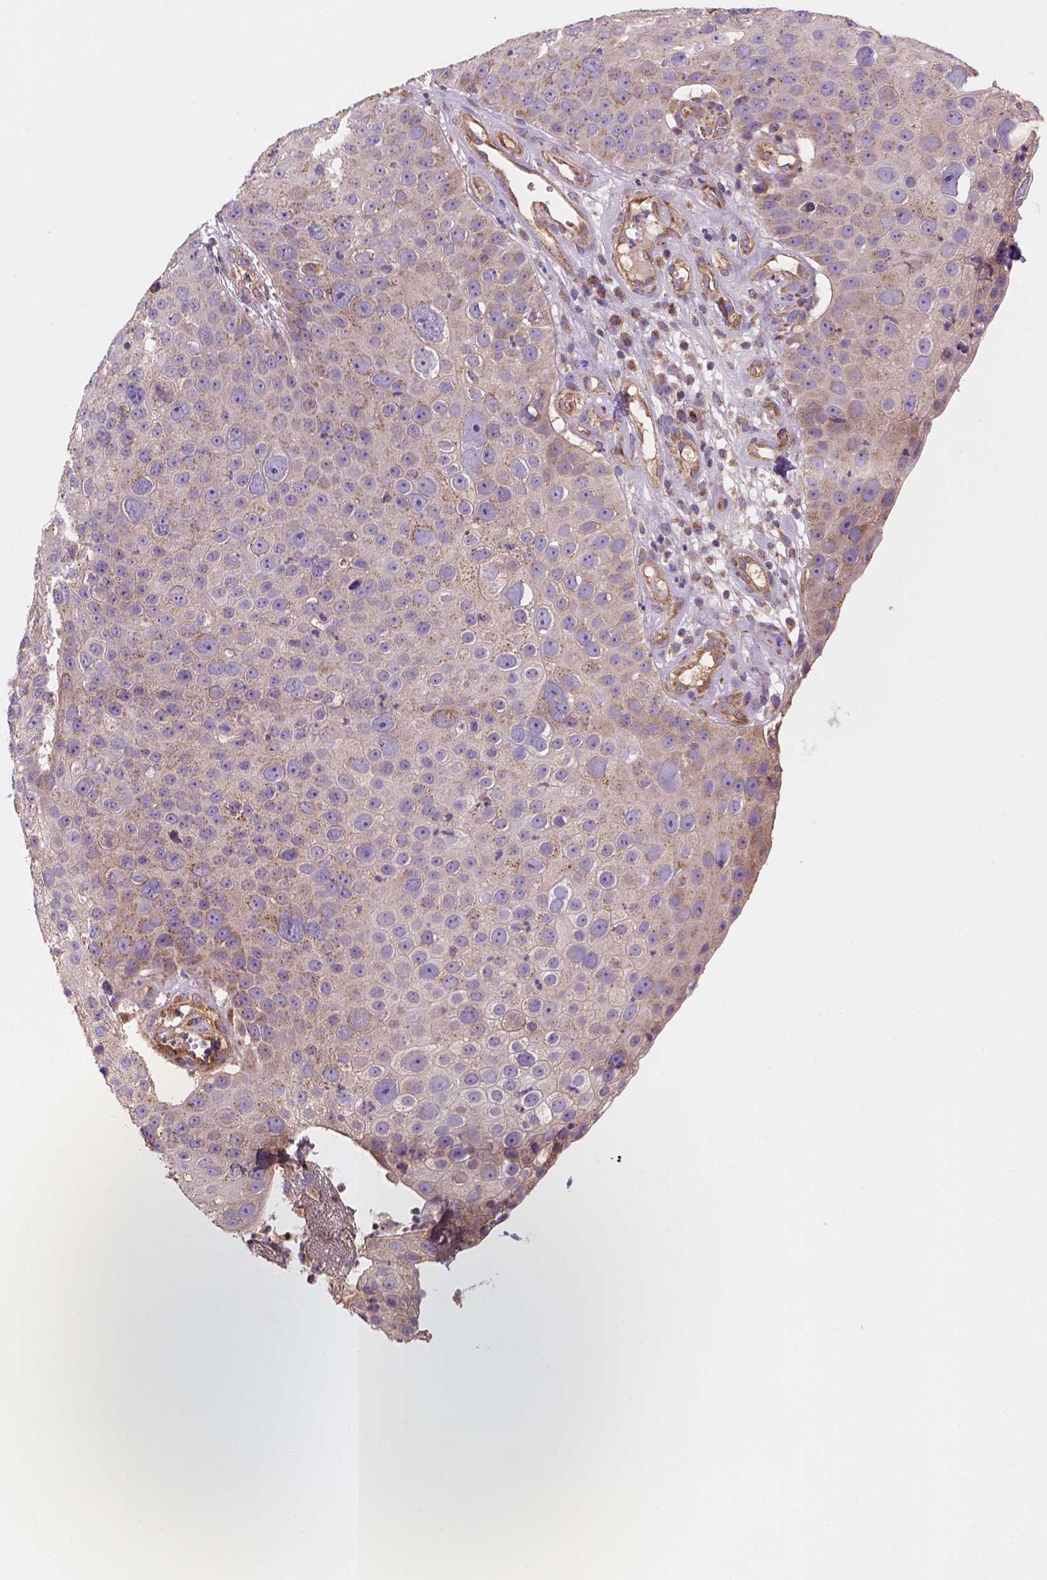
{"staining": {"intensity": "weak", "quantity": "25%-75%", "location": "cytoplasmic/membranous"}, "tissue": "skin cancer", "cell_type": "Tumor cells", "image_type": "cancer", "snomed": [{"axis": "morphology", "description": "Squamous cell carcinoma, NOS"}, {"axis": "topography", "description": "Skin"}], "caption": "Immunohistochemical staining of human skin cancer shows low levels of weak cytoplasmic/membranous protein expression in approximately 25%-75% of tumor cells. The staining was performed using DAB (3,3'-diaminobenzidine) to visualize the protein expression in brown, while the nuclei were stained in blue with hematoxylin (Magnification: 20x).", "gene": "WARS2", "patient": {"sex": "male", "age": 71}}